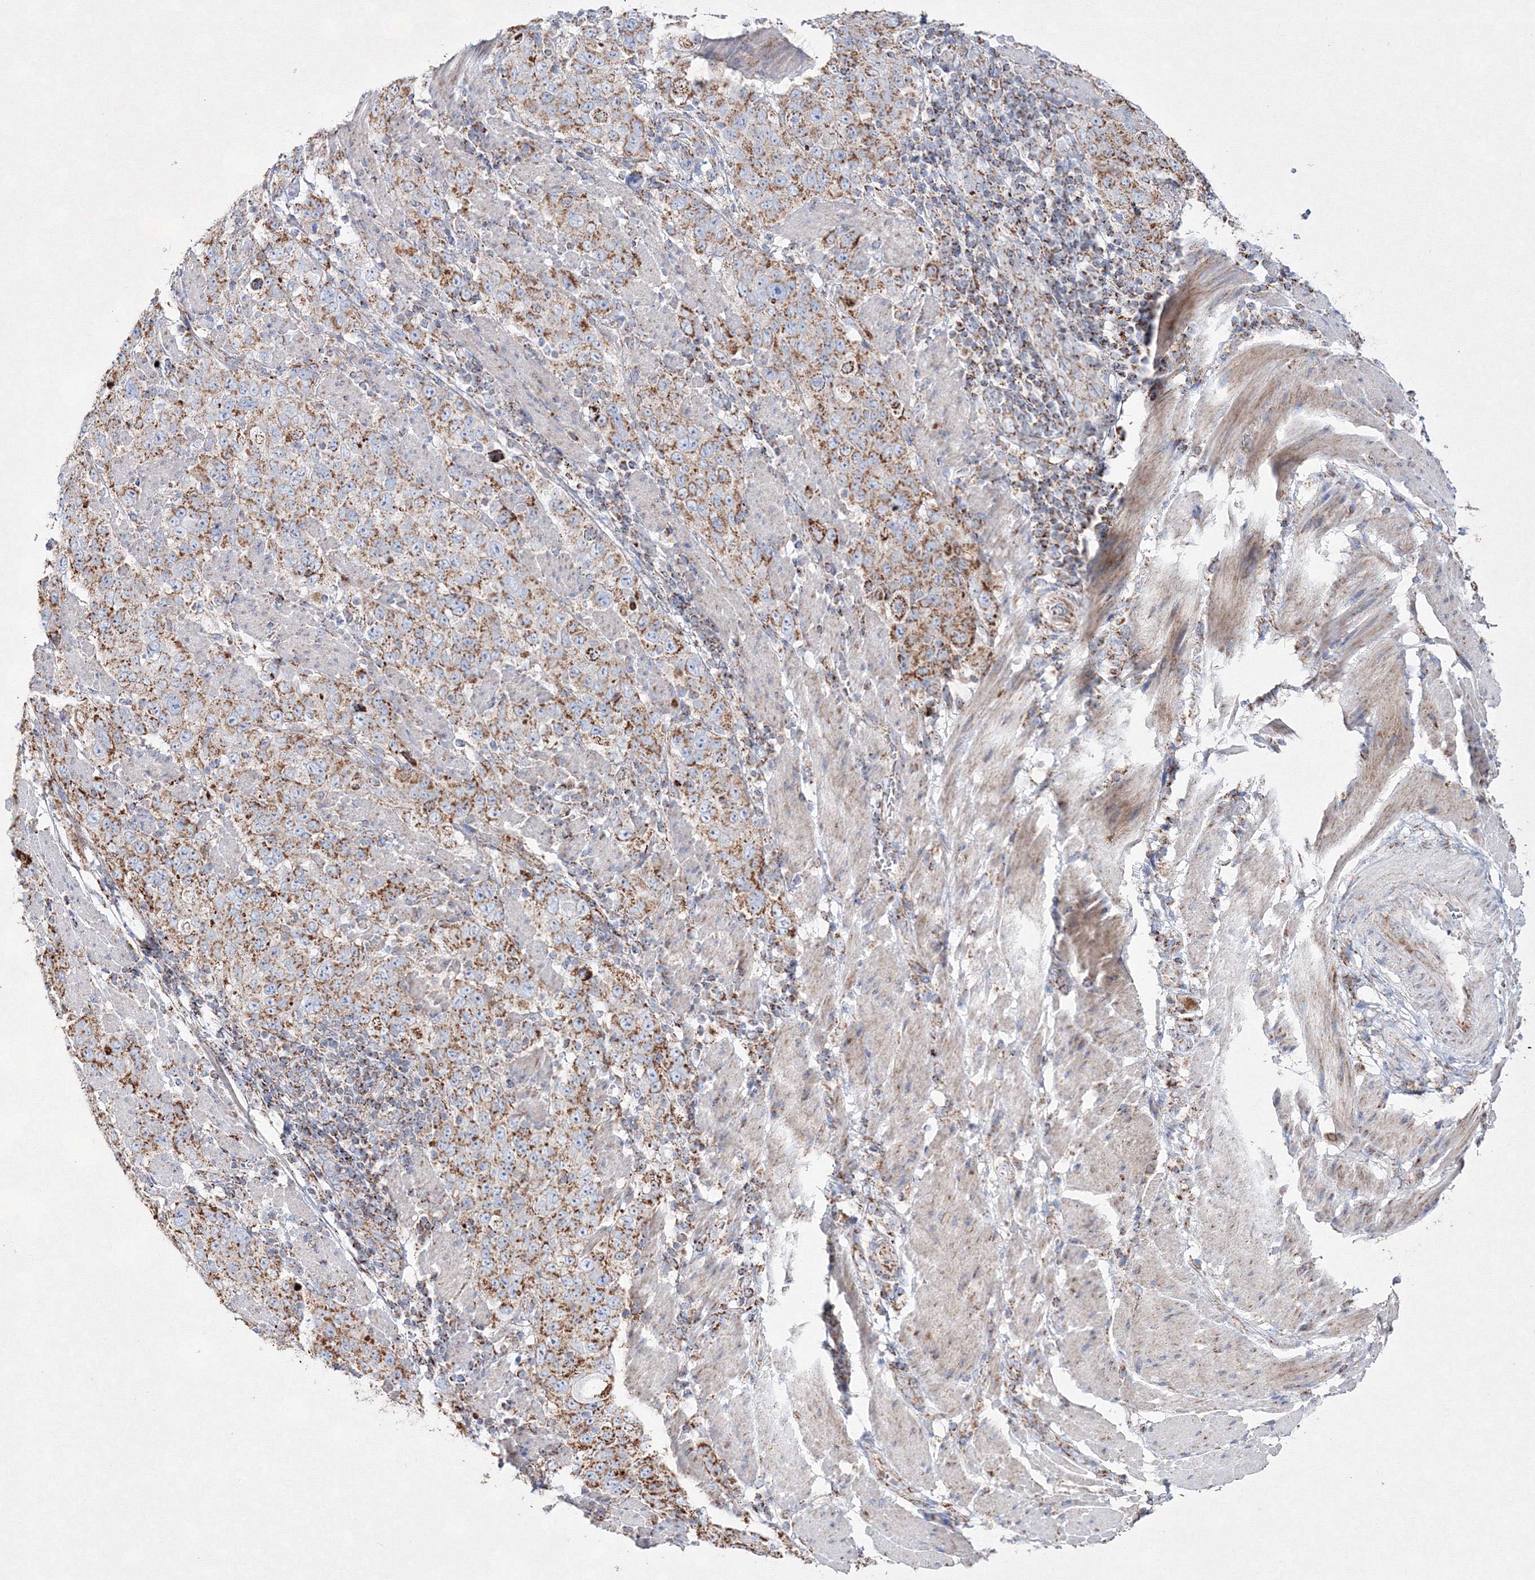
{"staining": {"intensity": "moderate", "quantity": ">75%", "location": "cytoplasmic/membranous"}, "tissue": "stomach cancer", "cell_type": "Tumor cells", "image_type": "cancer", "snomed": [{"axis": "morphology", "description": "Adenocarcinoma, NOS"}, {"axis": "topography", "description": "Stomach"}], "caption": "A high-resolution photomicrograph shows immunohistochemistry staining of stomach cancer, which demonstrates moderate cytoplasmic/membranous positivity in approximately >75% of tumor cells.", "gene": "IGSF9", "patient": {"sex": "male", "age": 48}}